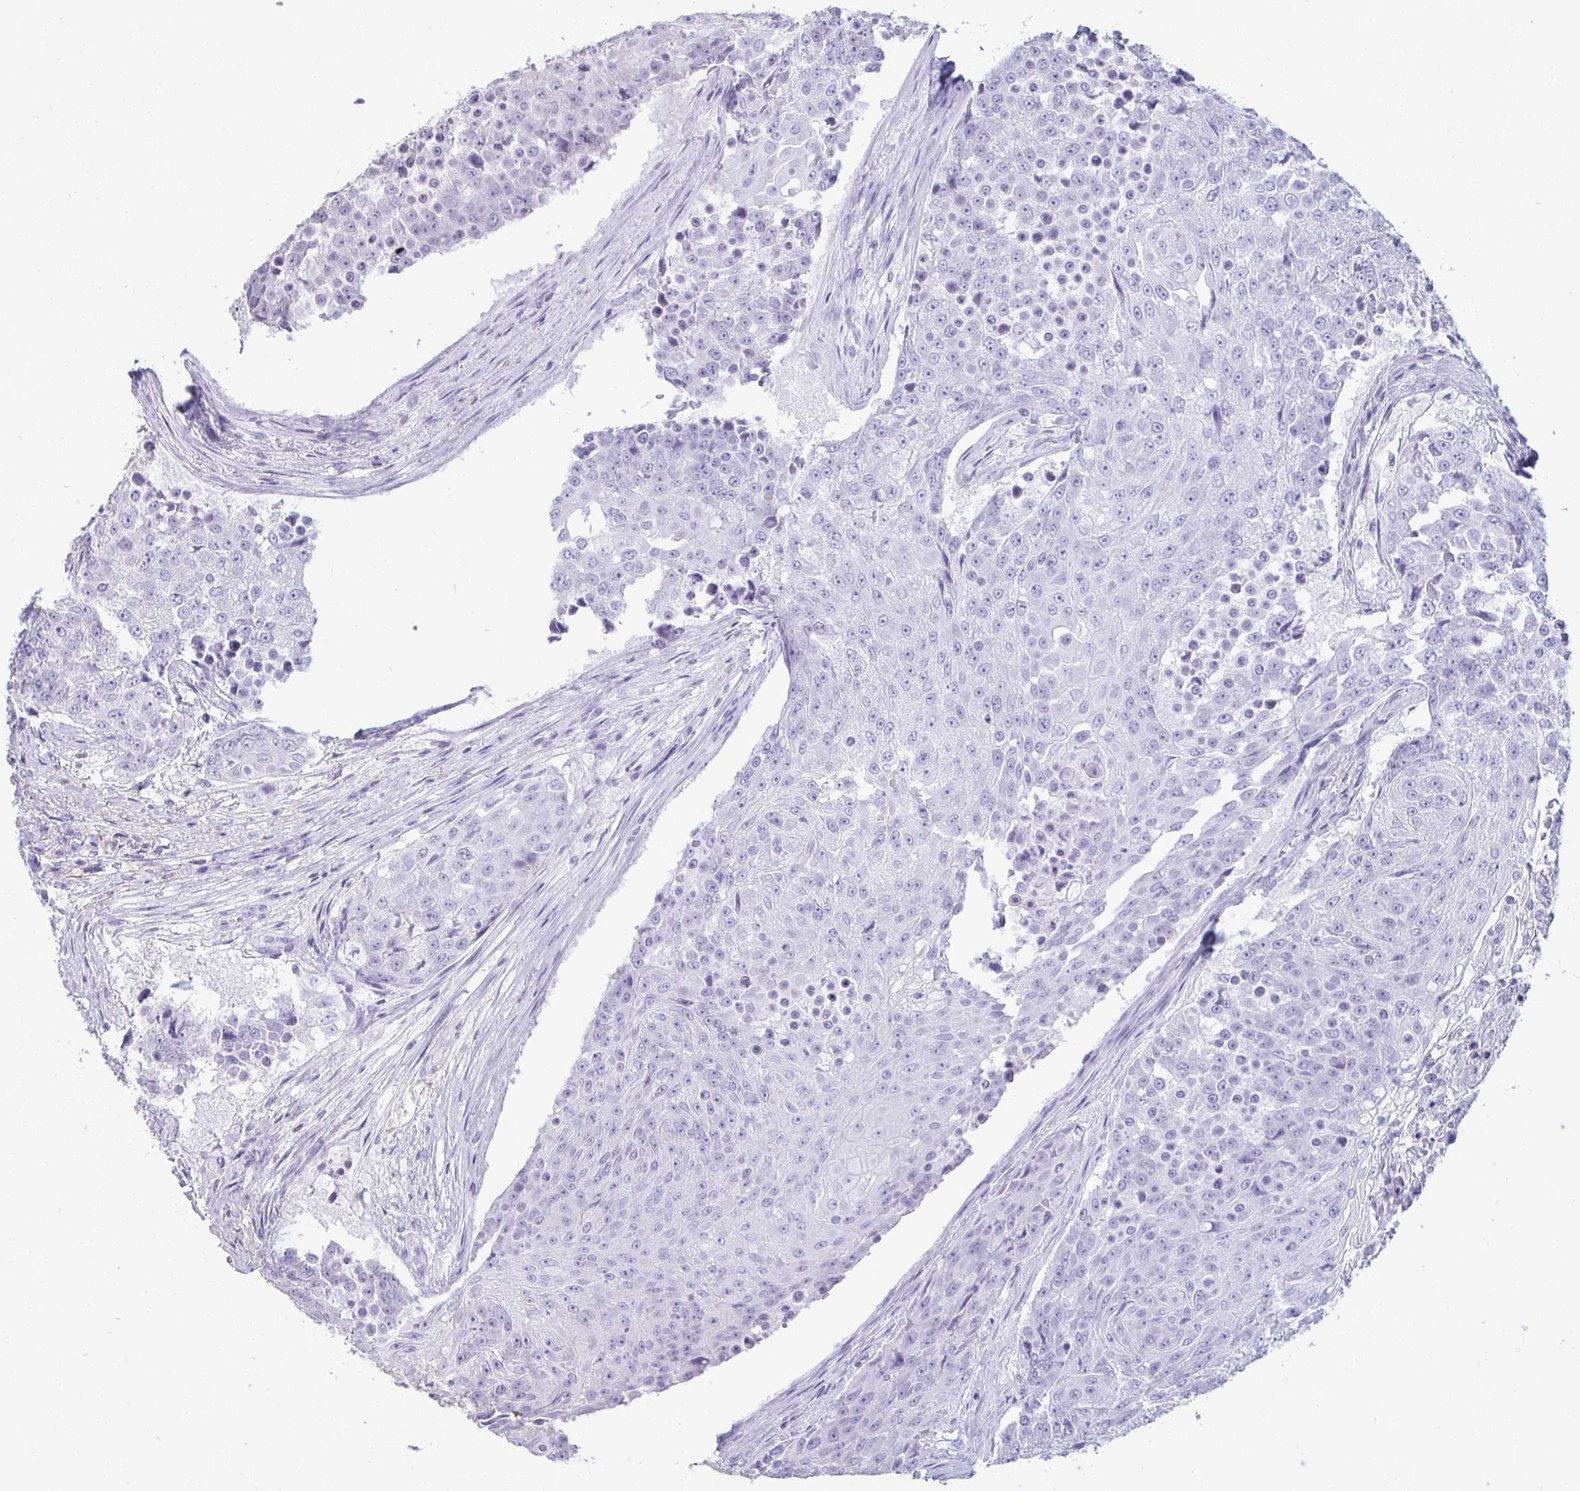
{"staining": {"intensity": "negative", "quantity": "none", "location": "none"}, "tissue": "urothelial cancer", "cell_type": "Tumor cells", "image_type": "cancer", "snomed": [{"axis": "morphology", "description": "Urothelial carcinoma, High grade"}, {"axis": "topography", "description": "Urinary bladder"}], "caption": "The histopathology image shows no significant staining in tumor cells of high-grade urothelial carcinoma.", "gene": "ANKRD60", "patient": {"sex": "female", "age": 63}}